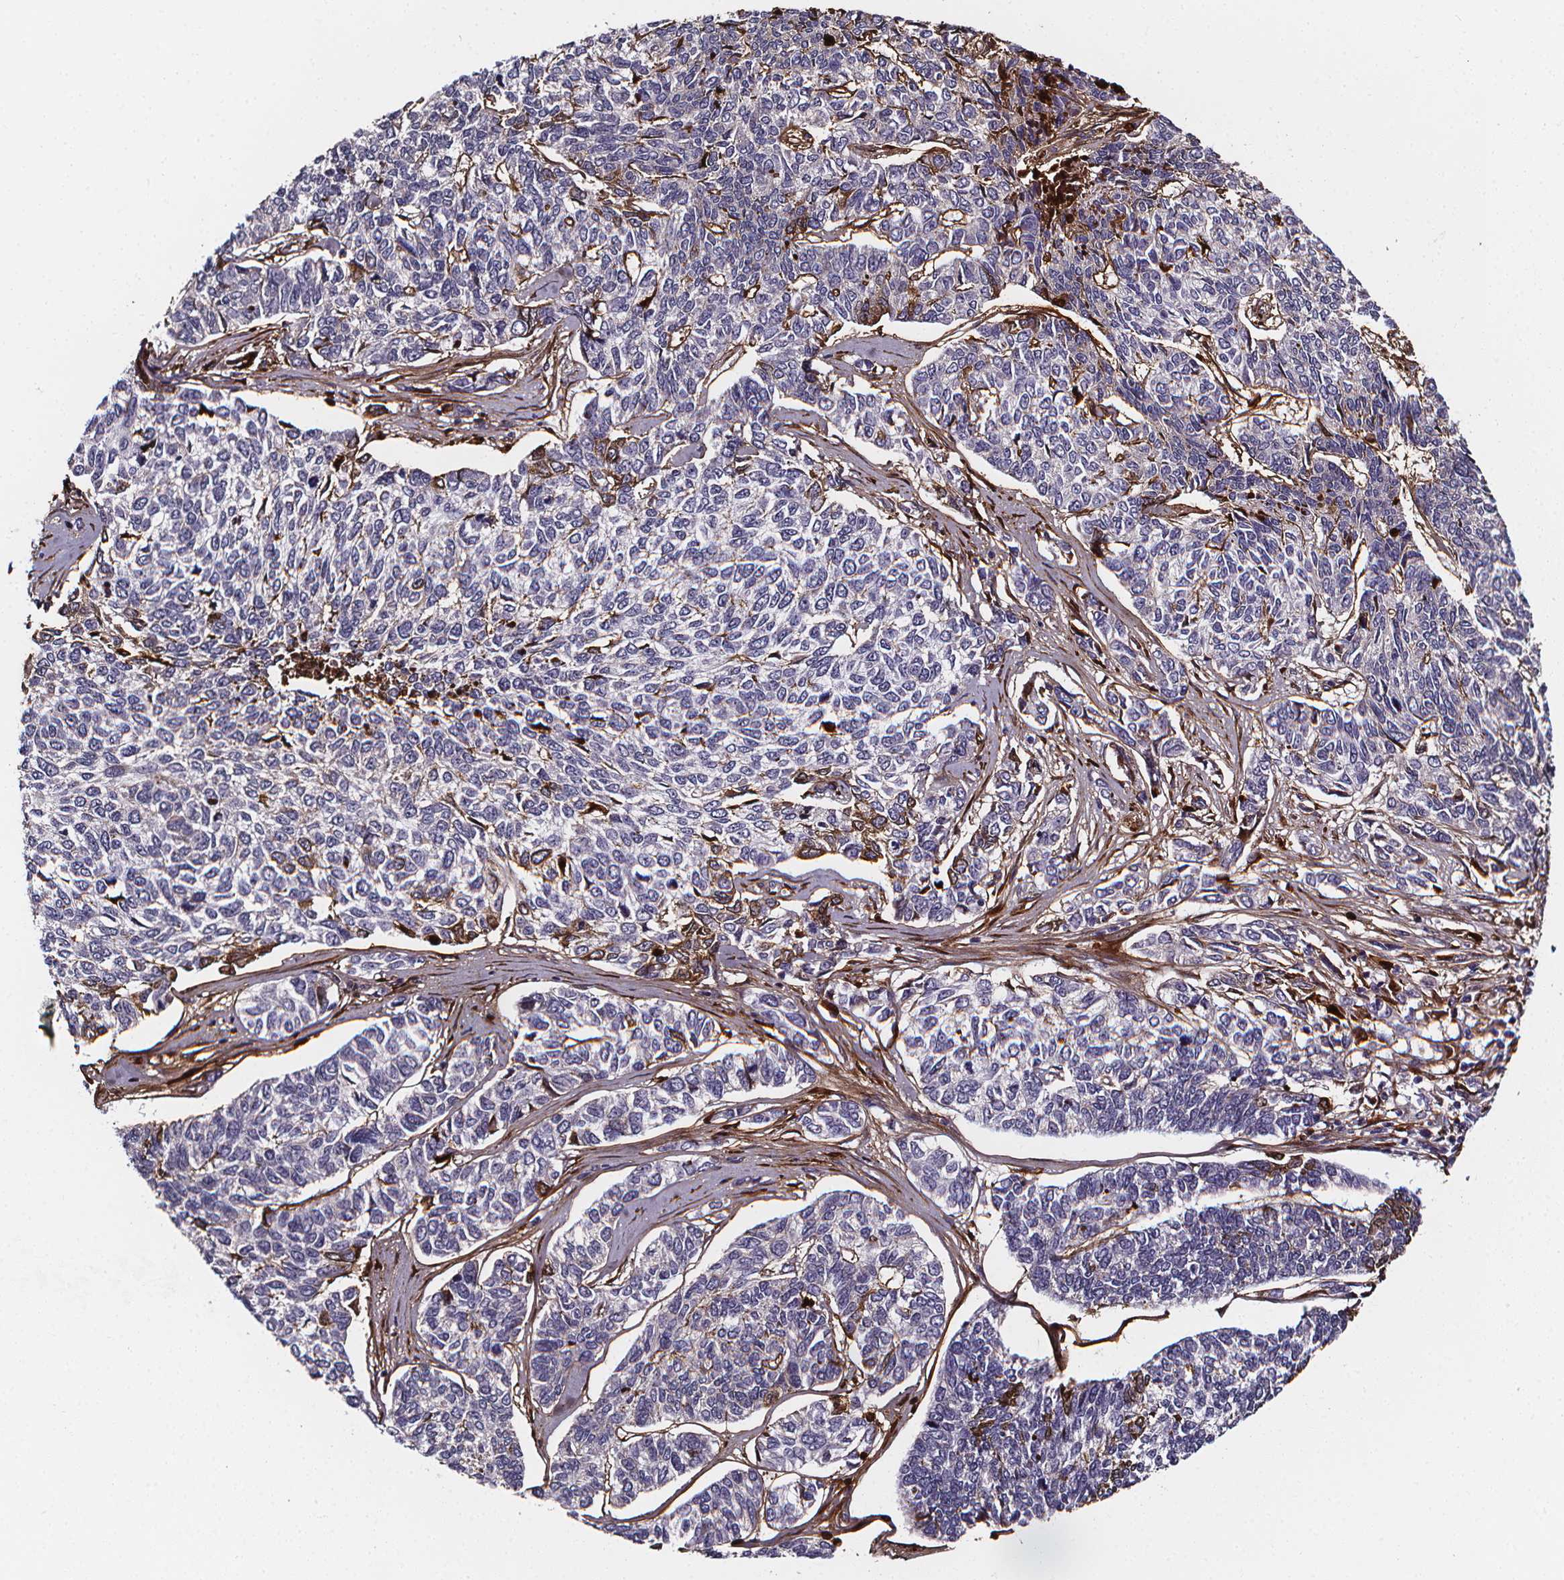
{"staining": {"intensity": "negative", "quantity": "none", "location": "none"}, "tissue": "skin cancer", "cell_type": "Tumor cells", "image_type": "cancer", "snomed": [{"axis": "morphology", "description": "Basal cell carcinoma"}, {"axis": "topography", "description": "Skin"}], "caption": "Micrograph shows no protein positivity in tumor cells of skin basal cell carcinoma tissue.", "gene": "AEBP1", "patient": {"sex": "female", "age": 65}}